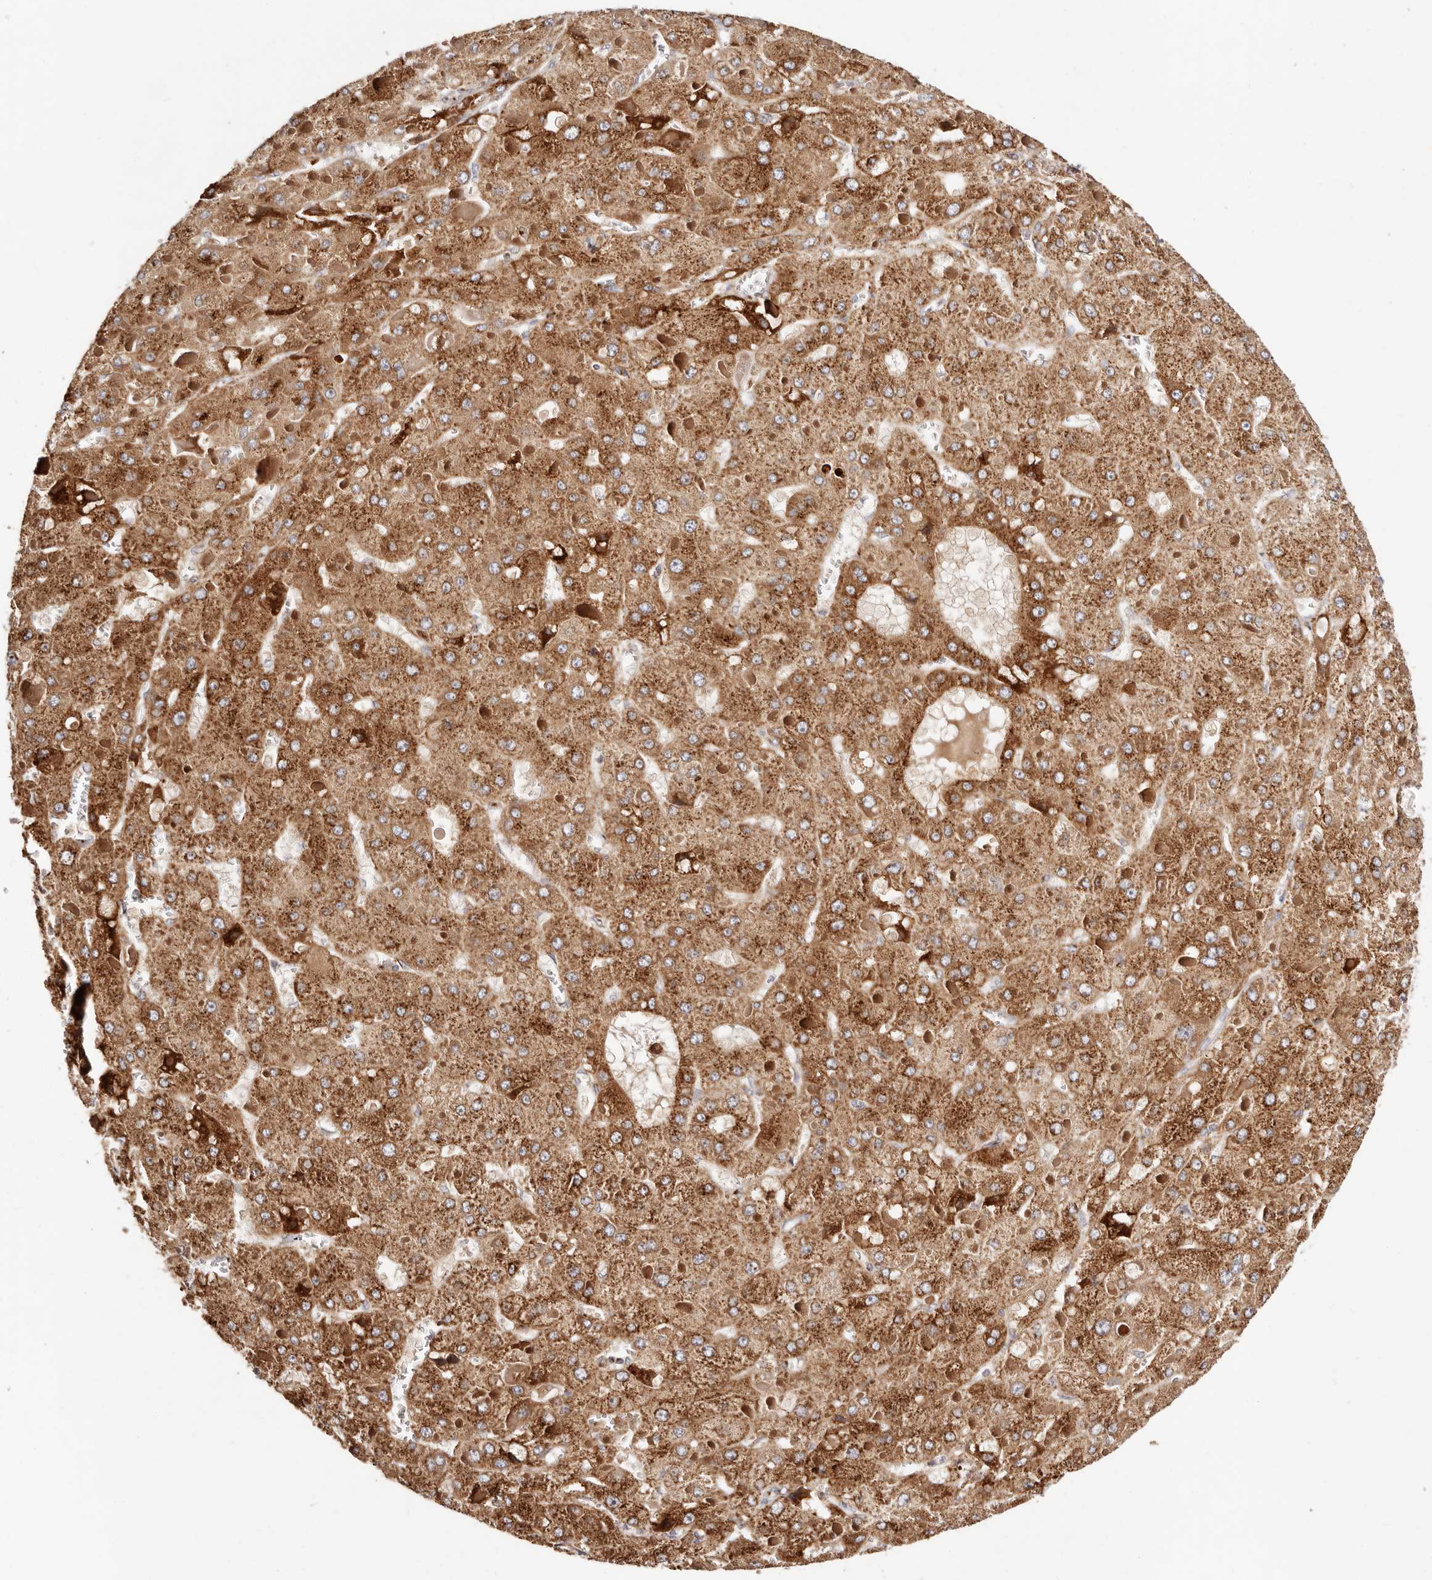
{"staining": {"intensity": "moderate", "quantity": ">75%", "location": "cytoplasmic/membranous"}, "tissue": "liver cancer", "cell_type": "Tumor cells", "image_type": "cancer", "snomed": [{"axis": "morphology", "description": "Carcinoma, Hepatocellular, NOS"}, {"axis": "topography", "description": "Liver"}], "caption": "Moderate cytoplasmic/membranous protein positivity is present in approximately >75% of tumor cells in liver hepatocellular carcinoma. The staining is performed using DAB (3,3'-diaminobenzidine) brown chromogen to label protein expression. The nuclei are counter-stained blue using hematoxylin.", "gene": "MAPK6", "patient": {"sex": "female", "age": 73}}